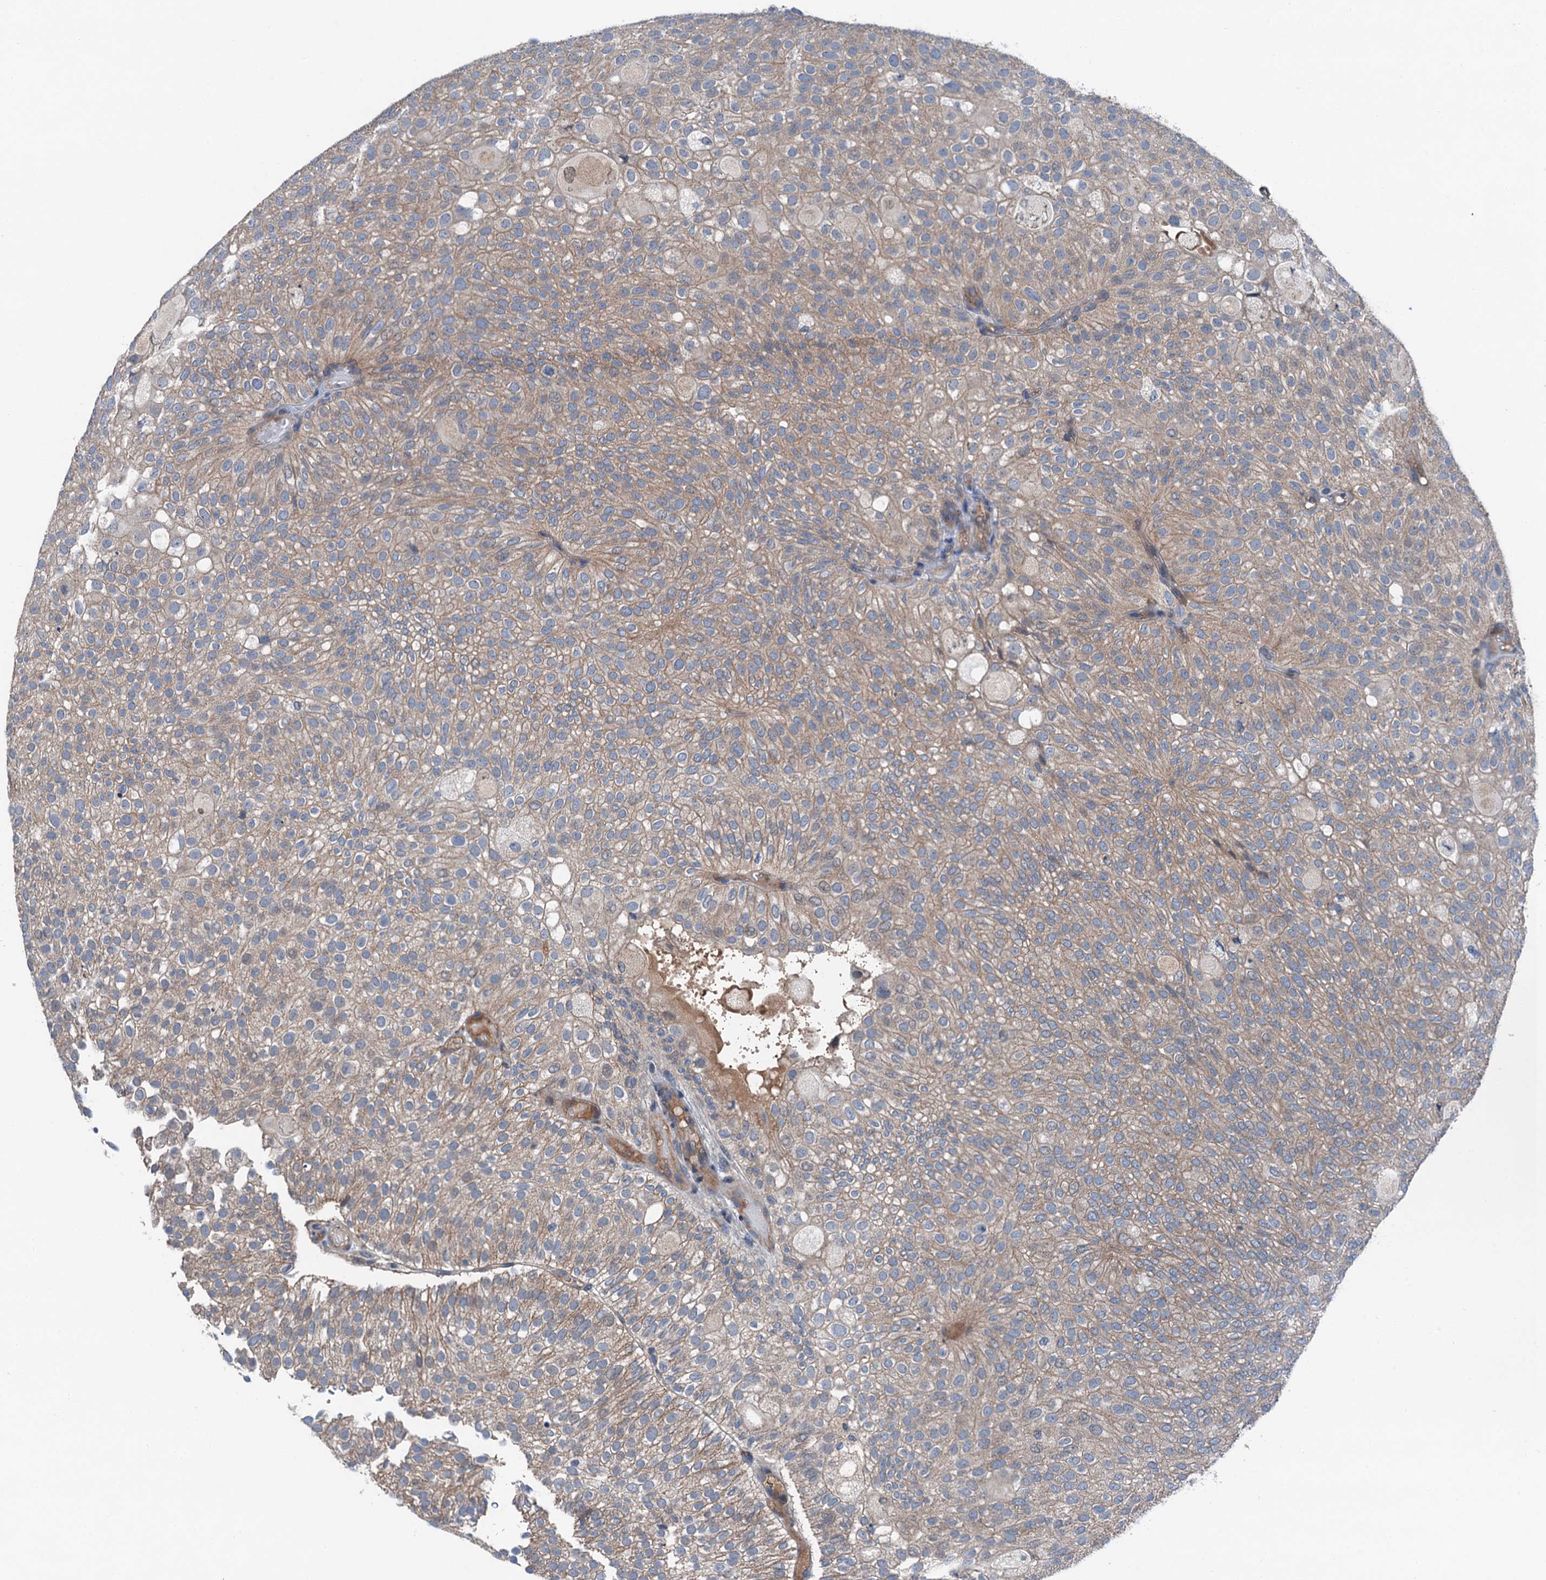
{"staining": {"intensity": "weak", "quantity": "25%-75%", "location": "cytoplasmic/membranous"}, "tissue": "urothelial cancer", "cell_type": "Tumor cells", "image_type": "cancer", "snomed": [{"axis": "morphology", "description": "Urothelial carcinoma, Low grade"}, {"axis": "topography", "description": "Urinary bladder"}], "caption": "Urothelial cancer stained with a brown dye demonstrates weak cytoplasmic/membranous positive positivity in approximately 25%-75% of tumor cells.", "gene": "SLC2A10", "patient": {"sex": "male", "age": 78}}